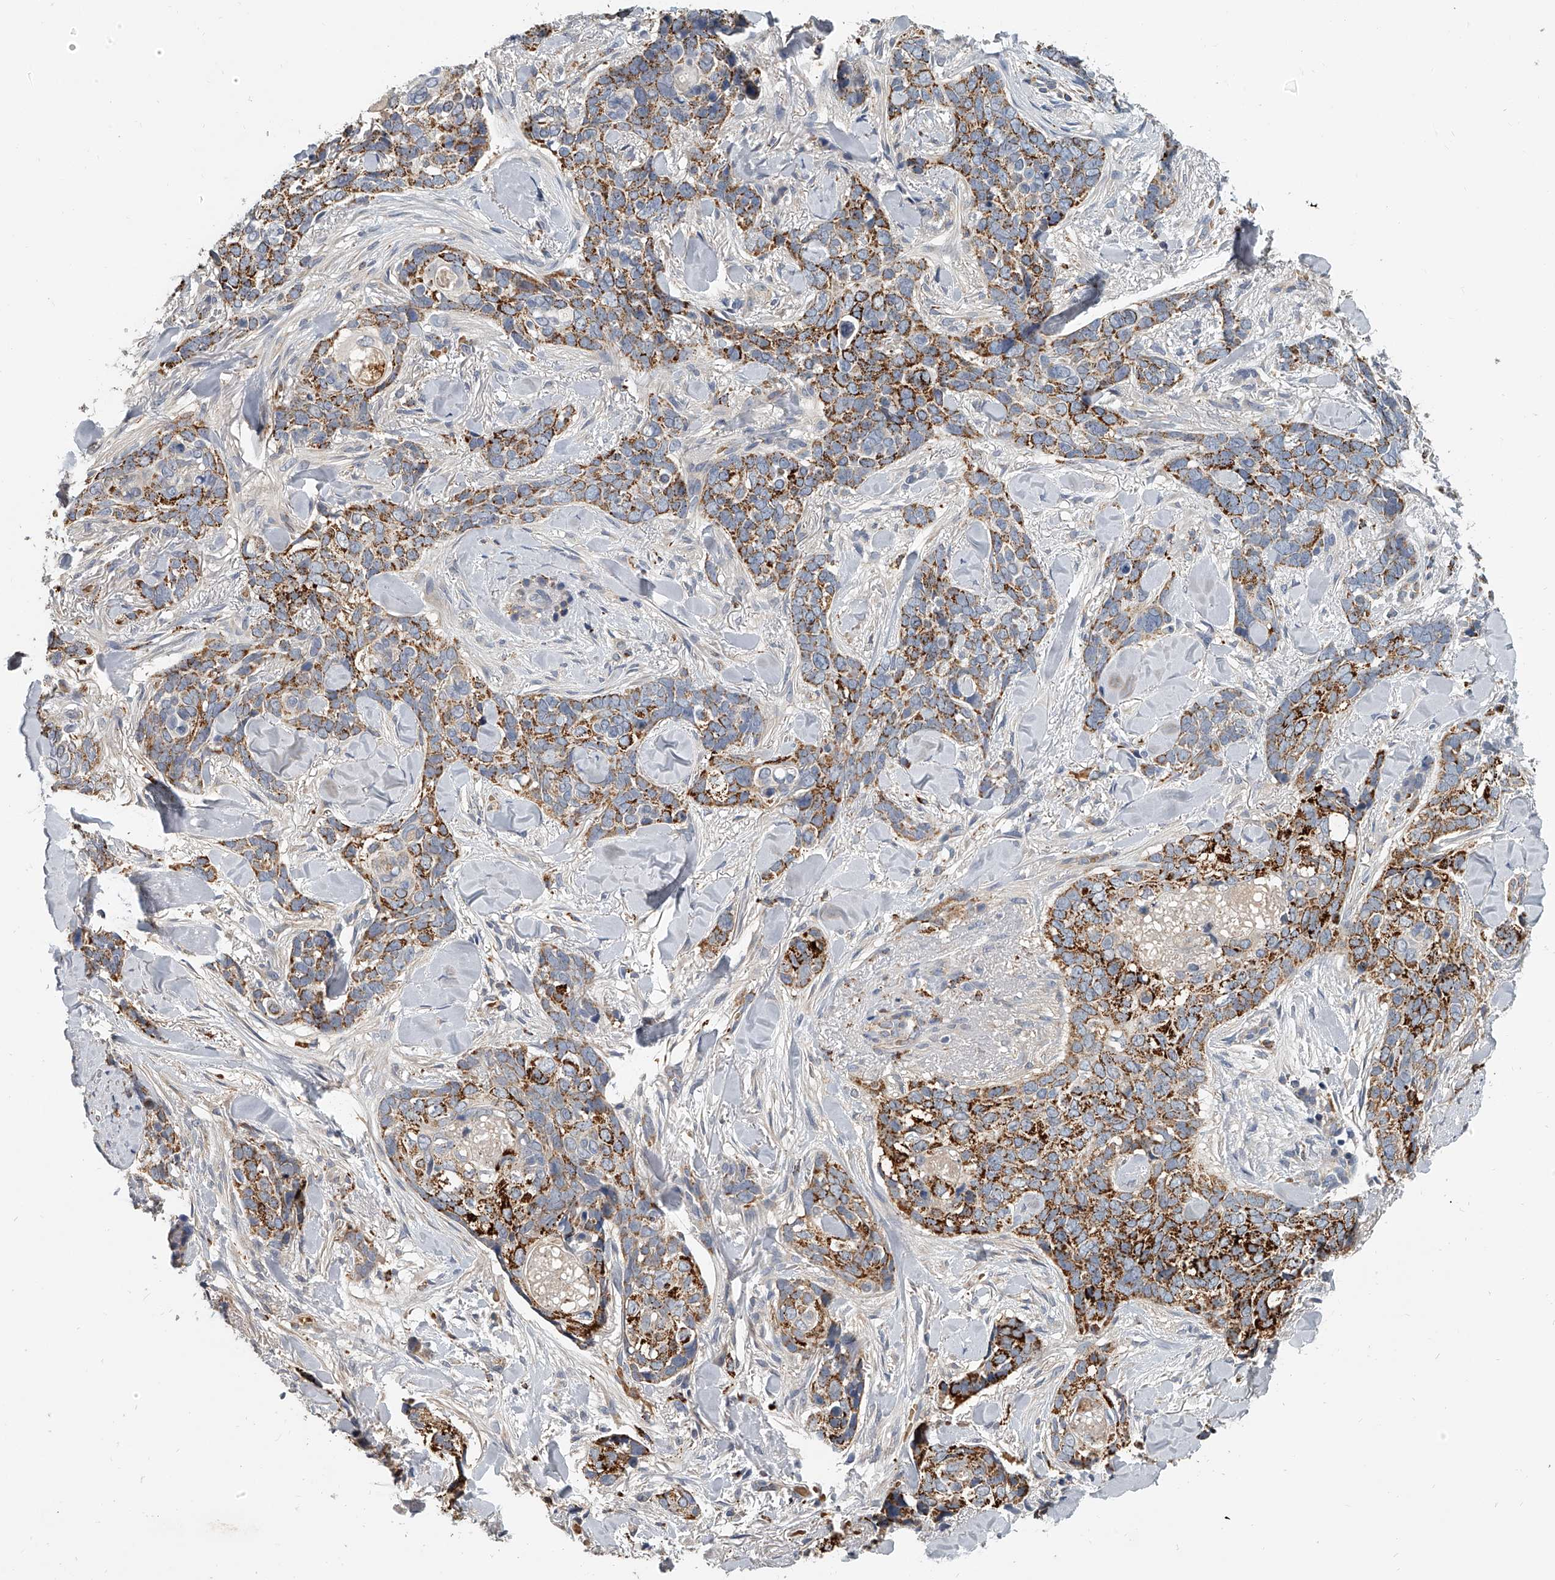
{"staining": {"intensity": "moderate", "quantity": ">75%", "location": "cytoplasmic/membranous"}, "tissue": "skin cancer", "cell_type": "Tumor cells", "image_type": "cancer", "snomed": [{"axis": "morphology", "description": "Basal cell carcinoma"}, {"axis": "topography", "description": "Skin"}], "caption": "This micrograph shows immunohistochemistry (IHC) staining of skin basal cell carcinoma, with medium moderate cytoplasmic/membranous staining in approximately >75% of tumor cells.", "gene": "KLHL7", "patient": {"sex": "female", "age": 82}}